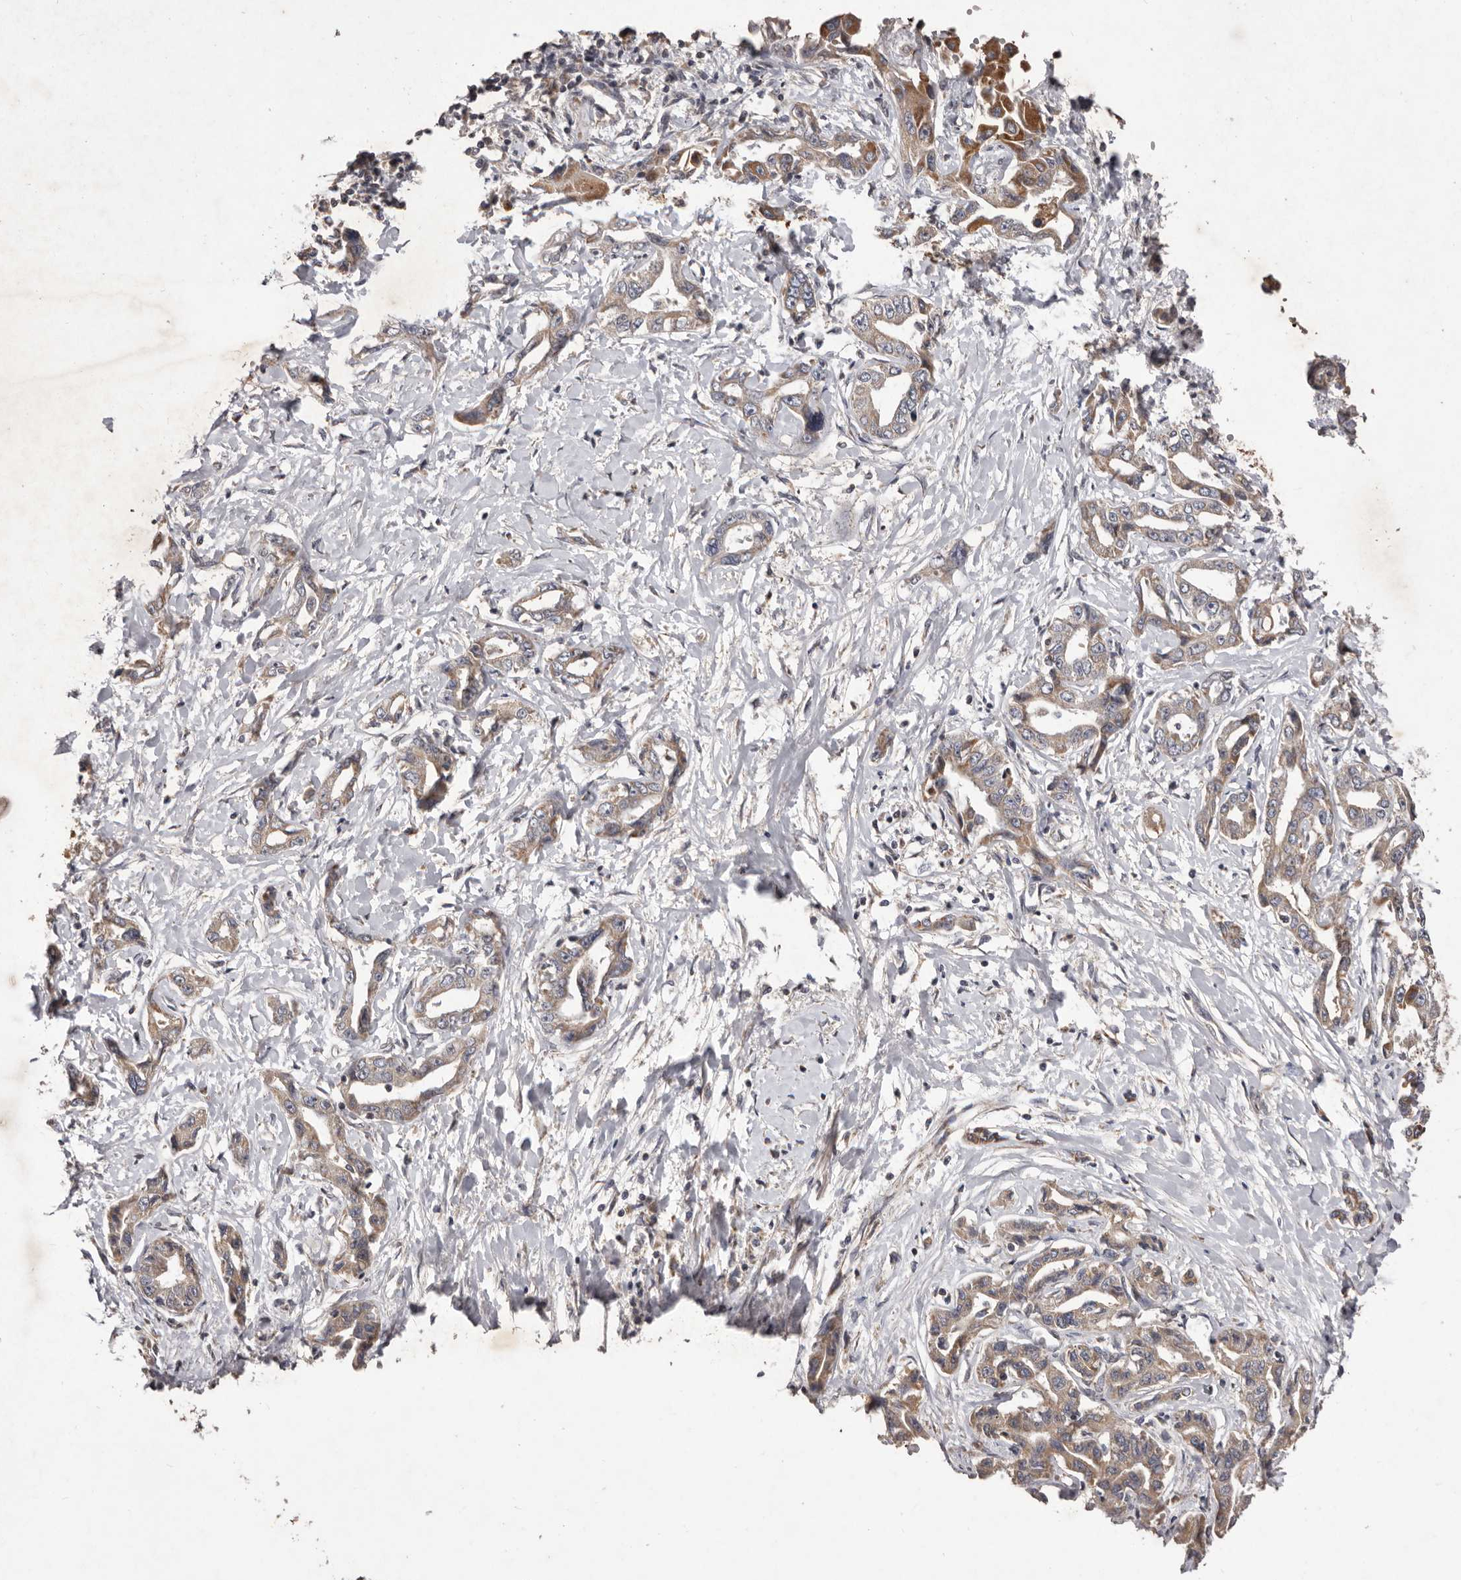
{"staining": {"intensity": "moderate", "quantity": ">75%", "location": "cytoplasmic/membranous"}, "tissue": "liver cancer", "cell_type": "Tumor cells", "image_type": "cancer", "snomed": [{"axis": "morphology", "description": "Cholangiocarcinoma"}, {"axis": "topography", "description": "Liver"}], "caption": "An image of liver cholangiocarcinoma stained for a protein exhibits moderate cytoplasmic/membranous brown staining in tumor cells. Using DAB (brown) and hematoxylin (blue) stains, captured at high magnification using brightfield microscopy.", "gene": "CXCL14", "patient": {"sex": "male", "age": 59}}